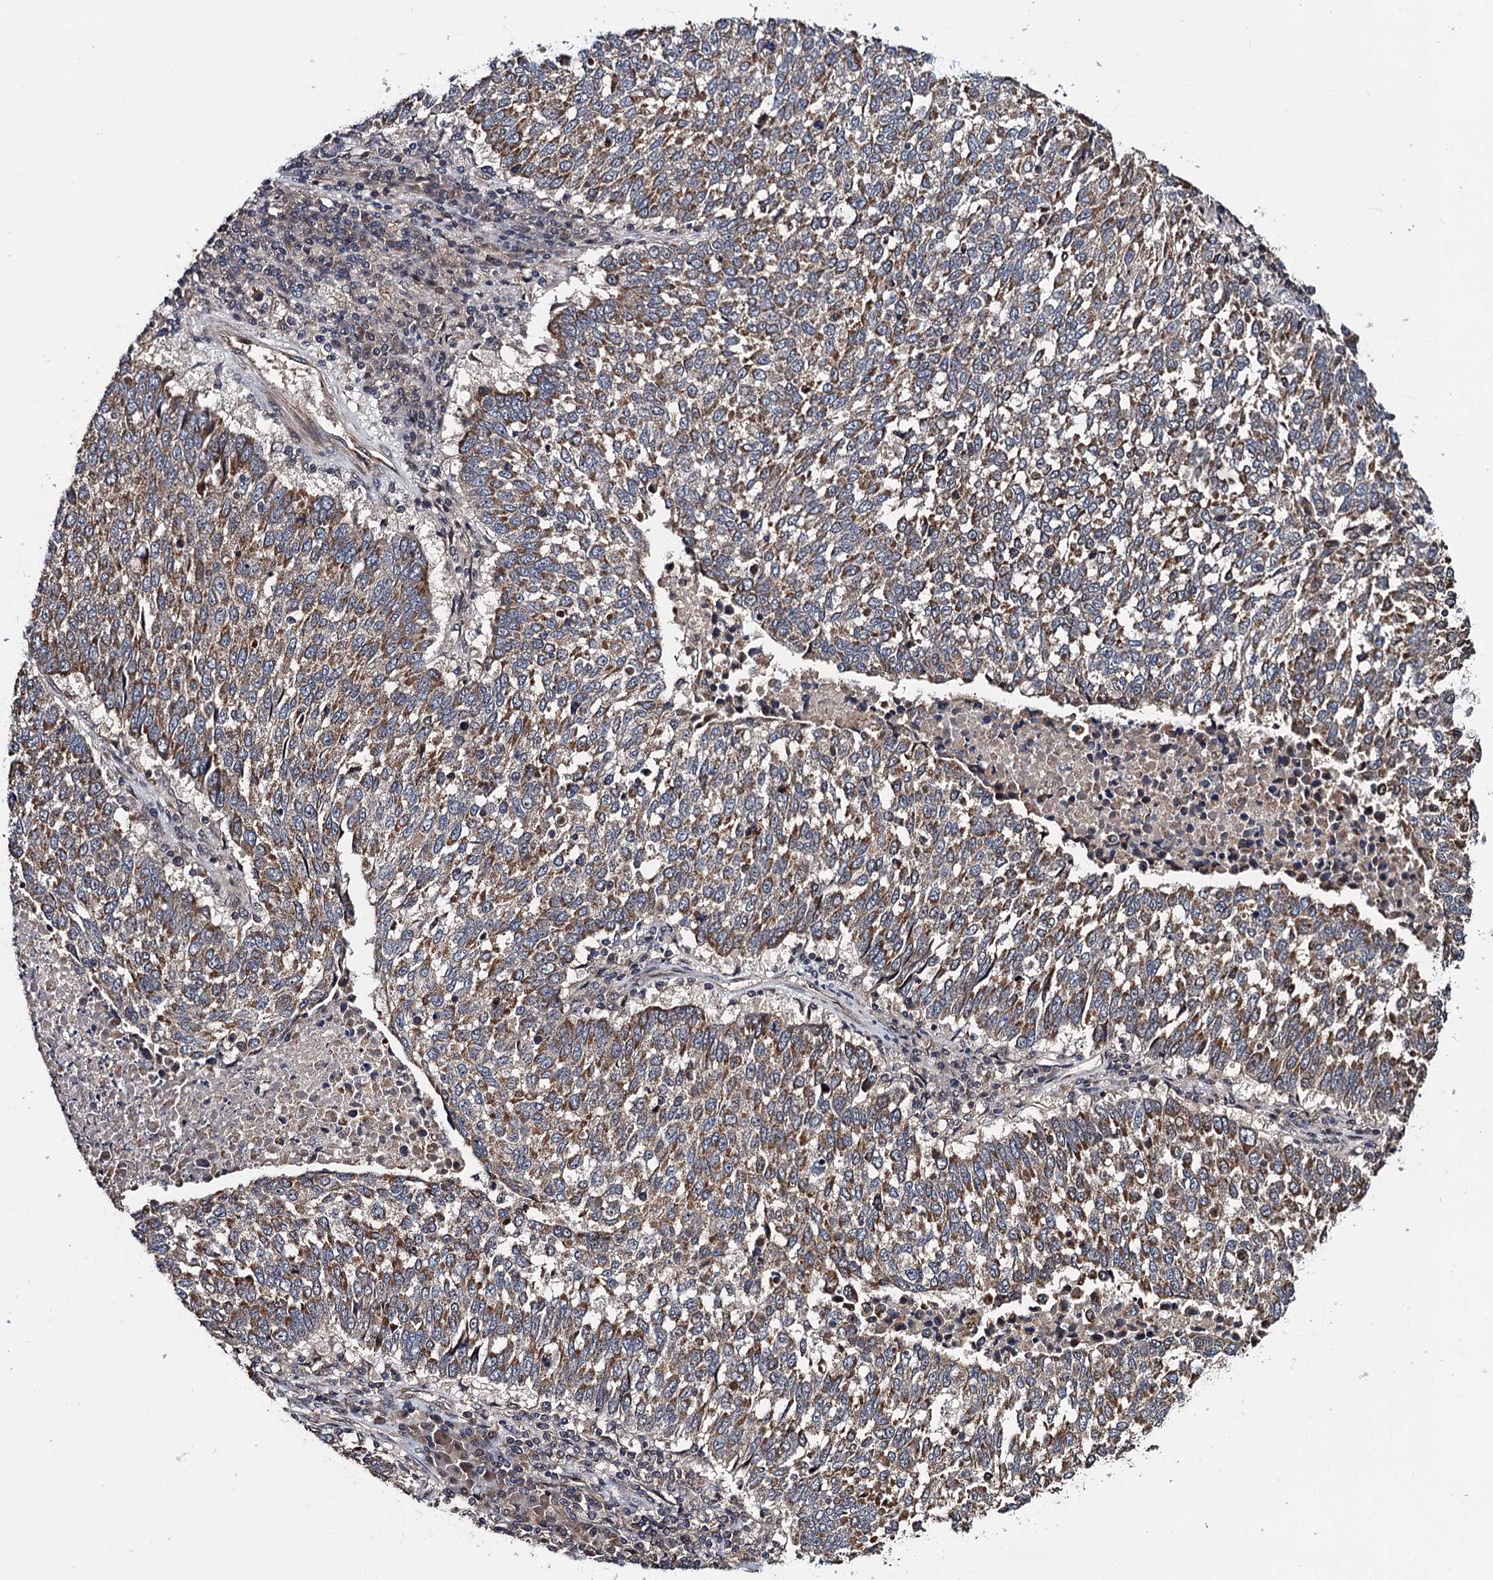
{"staining": {"intensity": "moderate", "quantity": ">75%", "location": "cytoplasmic/membranous"}, "tissue": "lung cancer", "cell_type": "Tumor cells", "image_type": "cancer", "snomed": [{"axis": "morphology", "description": "Squamous cell carcinoma, NOS"}, {"axis": "topography", "description": "Lung"}], "caption": "Approximately >75% of tumor cells in lung cancer show moderate cytoplasmic/membranous protein staining as visualized by brown immunohistochemical staining.", "gene": "NAA16", "patient": {"sex": "male", "age": 73}}